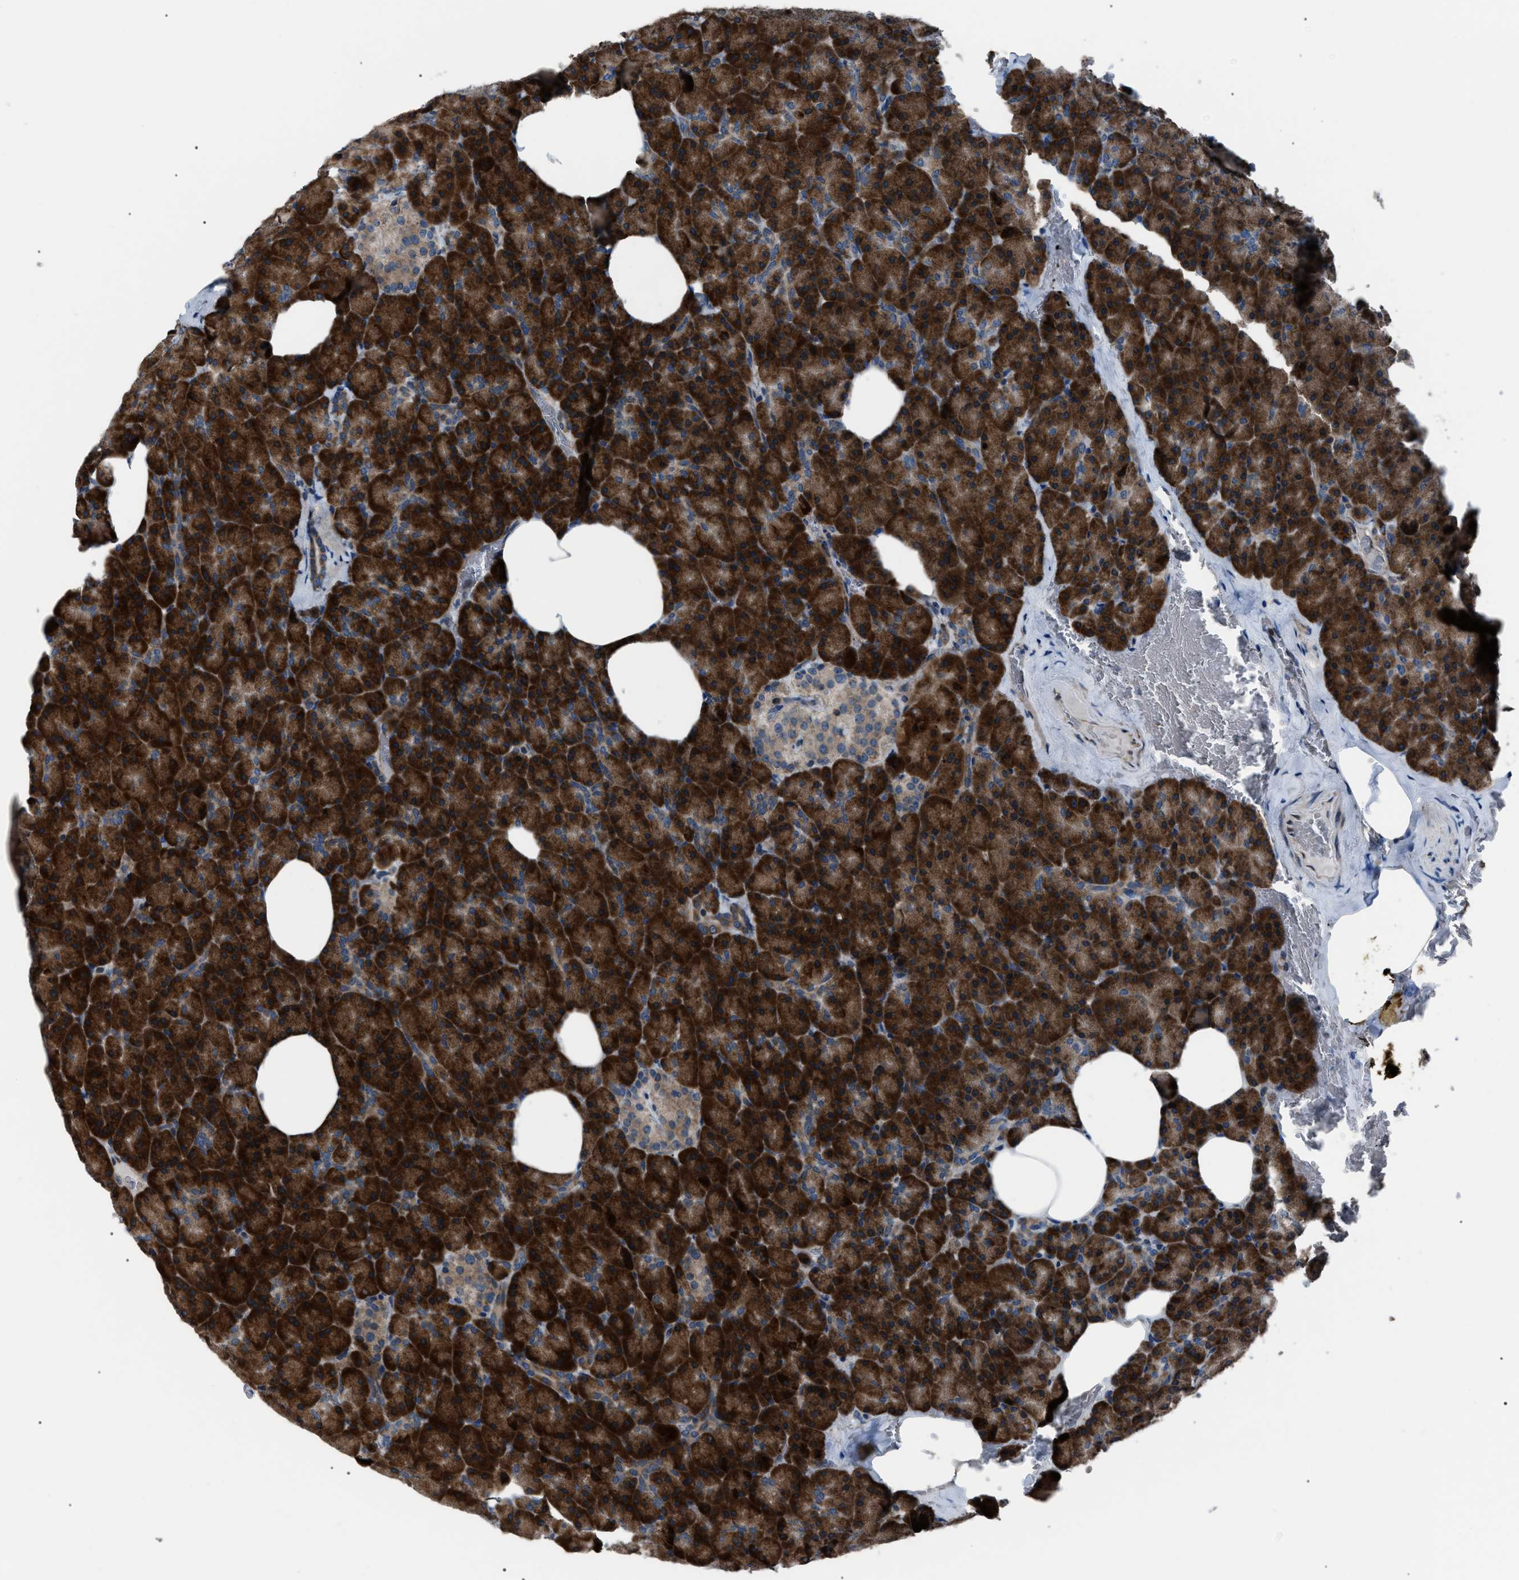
{"staining": {"intensity": "strong", "quantity": ">75%", "location": "cytoplasmic/membranous"}, "tissue": "pancreas", "cell_type": "Exocrine glandular cells", "image_type": "normal", "snomed": [{"axis": "morphology", "description": "Normal tissue, NOS"}, {"axis": "topography", "description": "Pancreas"}], "caption": "An immunohistochemistry (IHC) micrograph of unremarkable tissue is shown. Protein staining in brown highlights strong cytoplasmic/membranous positivity in pancreas within exocrine glandular cells. (DAB = brown stain, brightfield microscopy at high magnification).", "gene": "AGO2", "patient": {"sex": "female", "age": 35}}